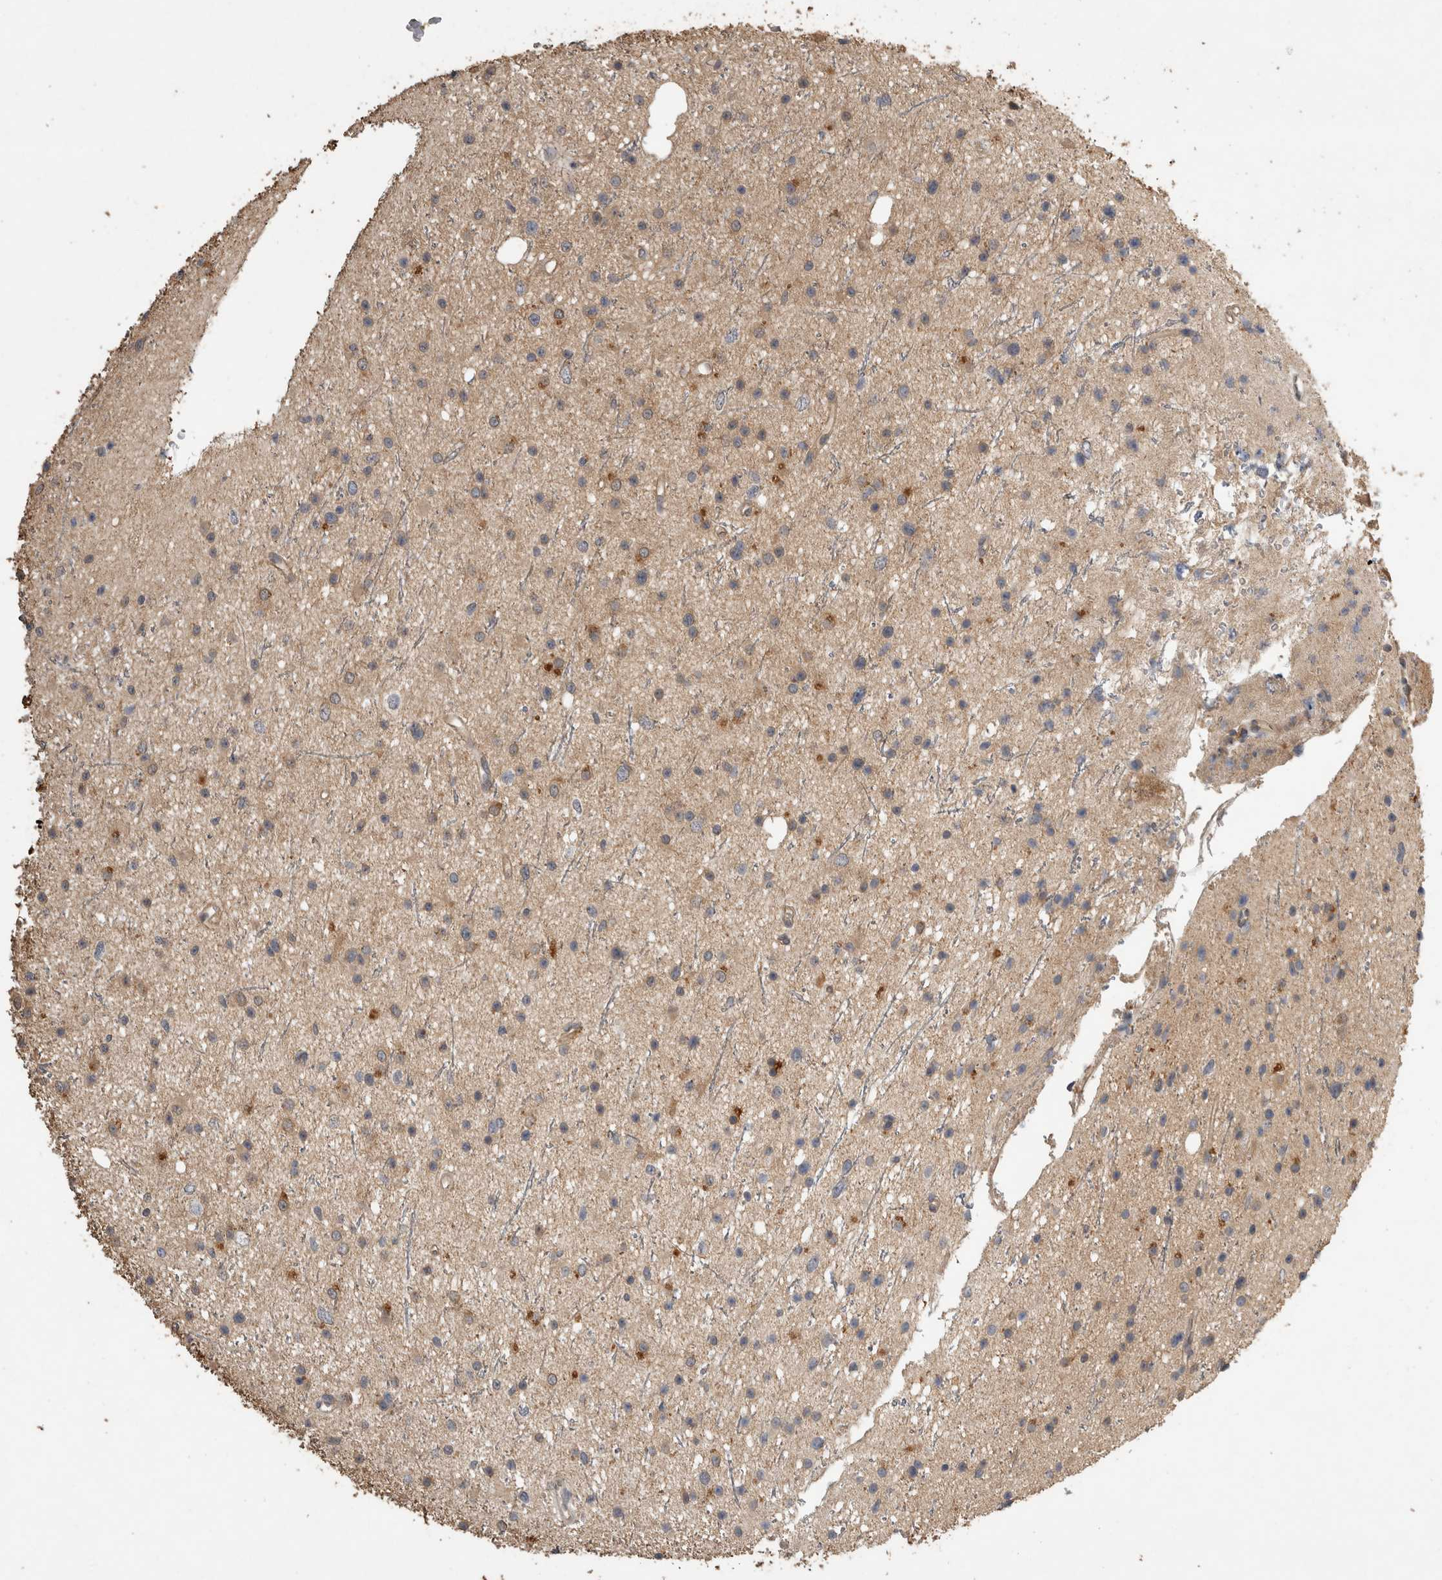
{"staining": {"intensity": "weak", "quantity": "<25%", "location": "cytoplasmic/membranous"}, "tissue": "glioma", "cell_type": "Tumor cells", "image_type": "cancer", "snomed": [{"axis": "morphology", "description": "Glioma, malignant, Low grade"}, {"axis": "topography", "description": "Cerebral cortex"}], "caption": "Tumor cells are negative for protein expression in human glioma.", "gene": "RHPN1", "patient": {"sex": "female", "age": 39}}